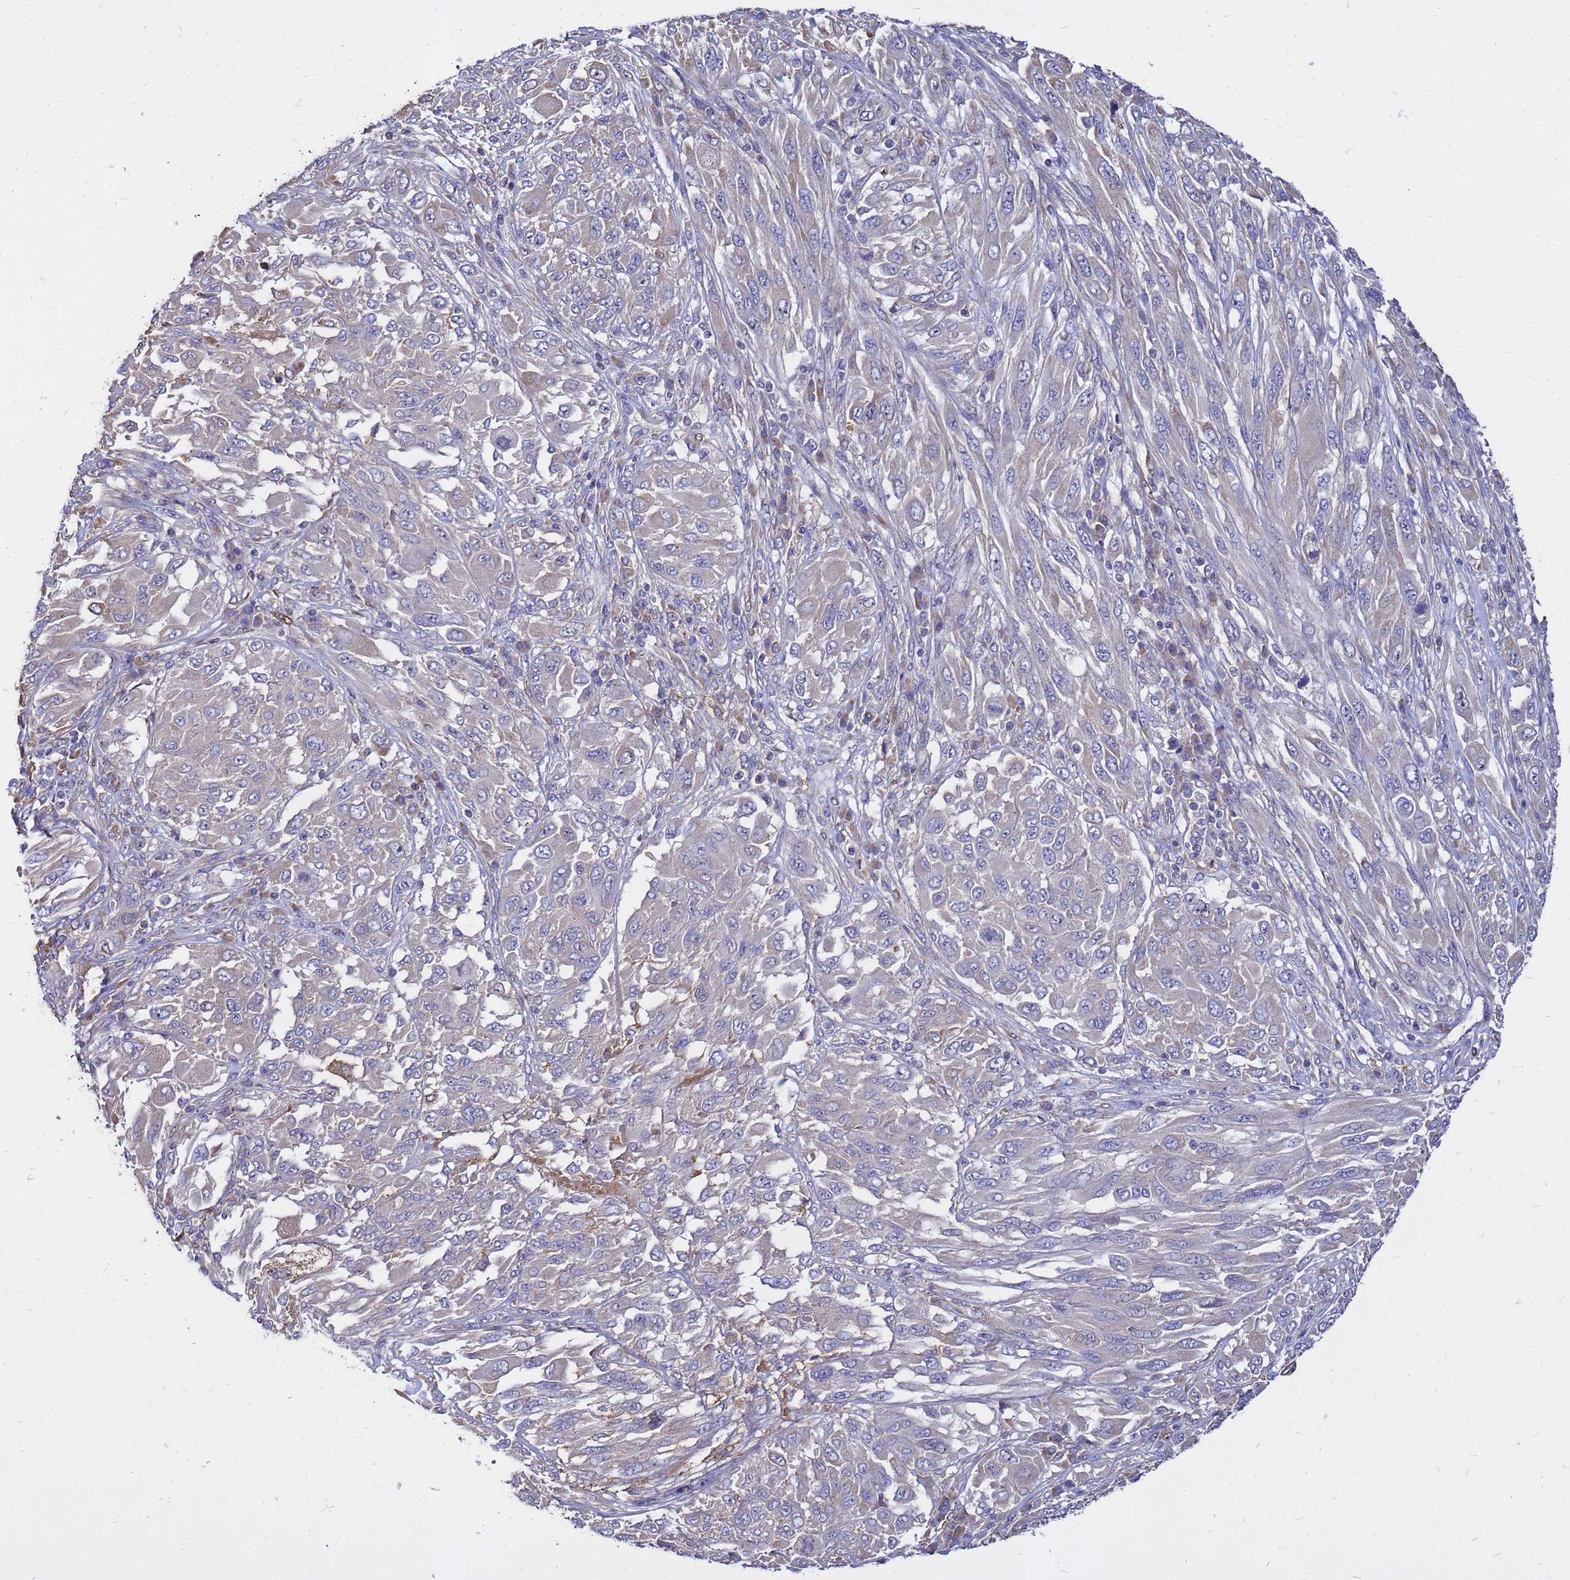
{"staining": {"intensity": "negative", "quantity": "none", "location": "none"}, "tissue": "melanoma", "cell_type": "Tumor cells", "image_type": "cancer", "snomed": [{"axis": "morphology", "description": "Malignant melanoma, NOS"}, {"axis": "topography", "description": "Skin"}], "caption": "IHC histopathology image of human melanoma stained for a protein (brown), which exhibits no positivity in tumor cells. (IHC, brightfield microscopy, high magnification).", "gene": "MOB2", "patient": {"sex": "female", "age": 91}}